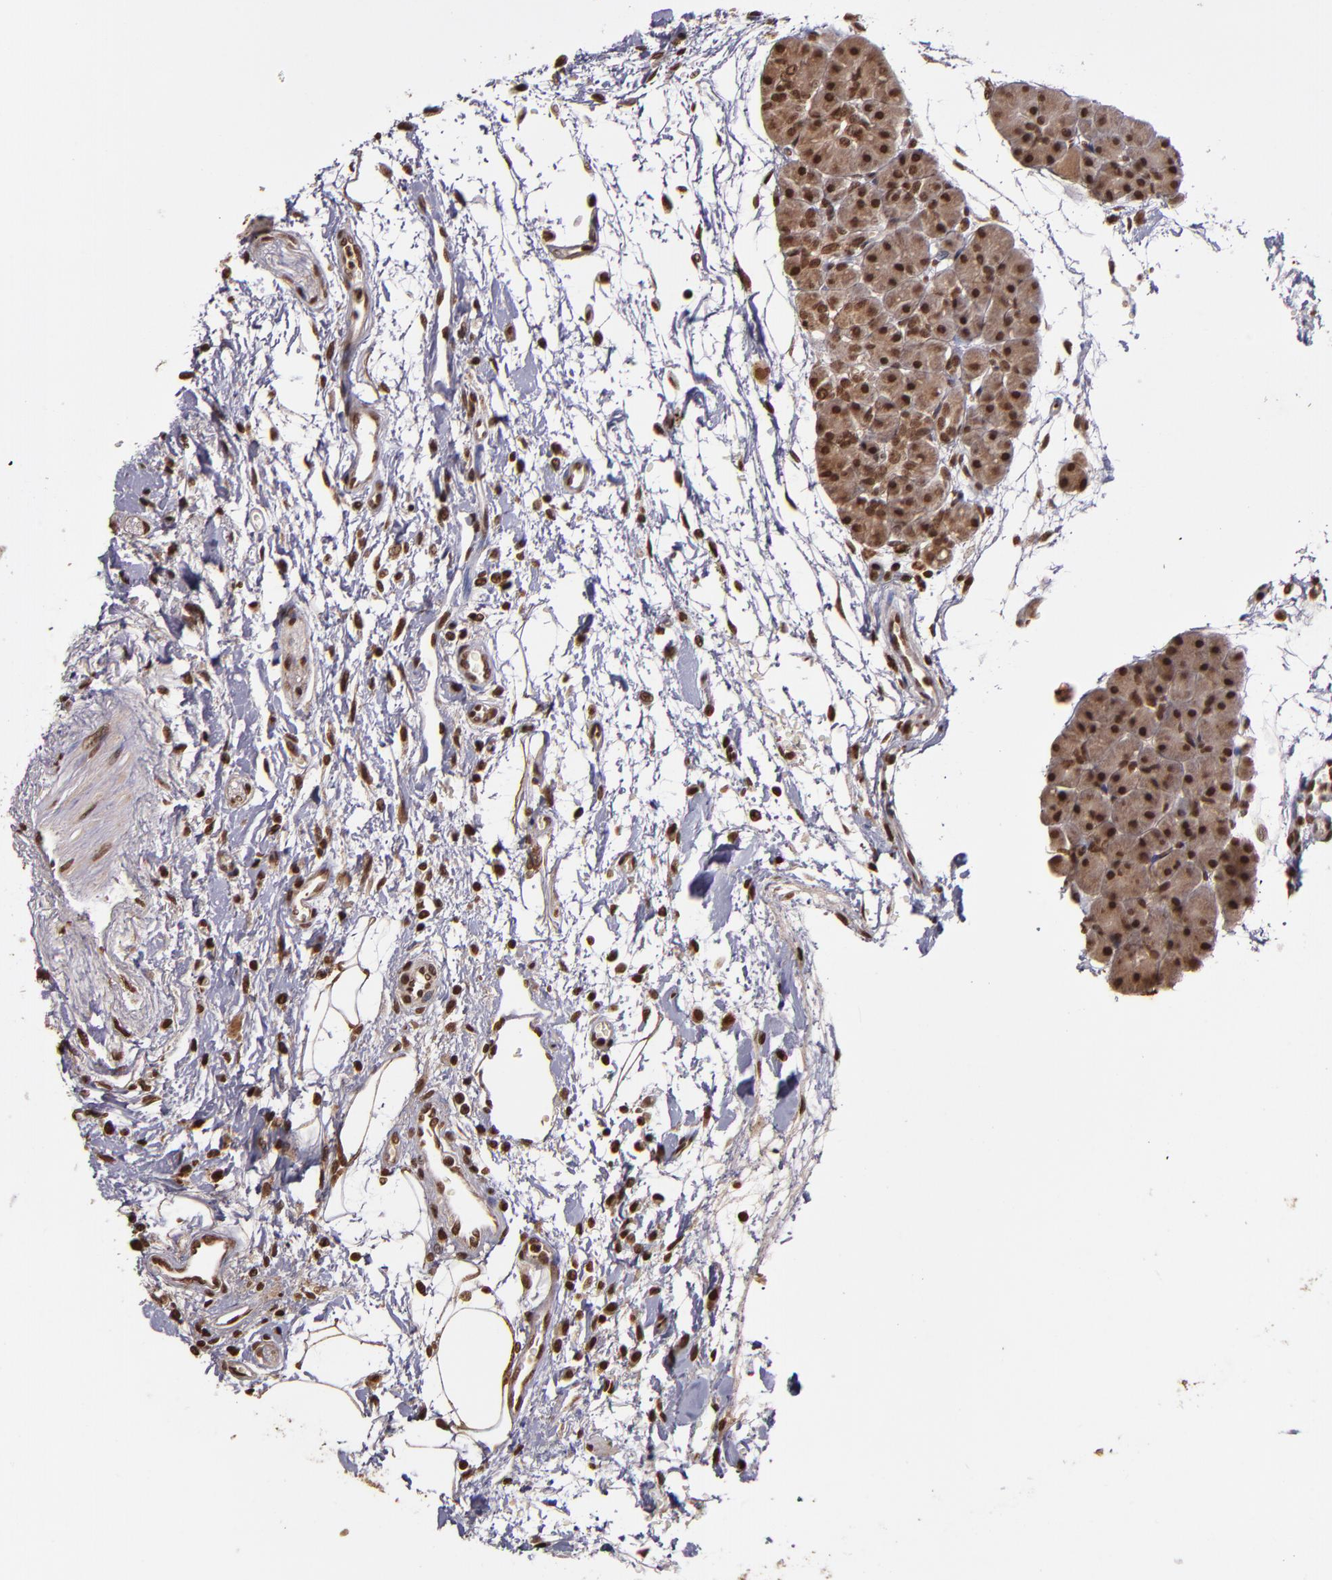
{"staining": {"intensity": "strong", "quantity": "25%-75%", "location": "nuclear"}, "tissue": "pancreas", "cell_type": "Exocrine glandular cells", "image_type": "normal", "snomed": [{"axis": "morphology", "description": "Normal tissue, NOS"}, {"axis": "topography", "description": "Pancreas"}], "caption": "IHC (DAB (3,3'-diaminobenzidine)) staining of normal human pancreas exhibits strong nuclear protein expression in about 25%-75% of exocrine glandular cells.", "gene": "CUL3", "patient": {"sex": "male", "age": 66}}